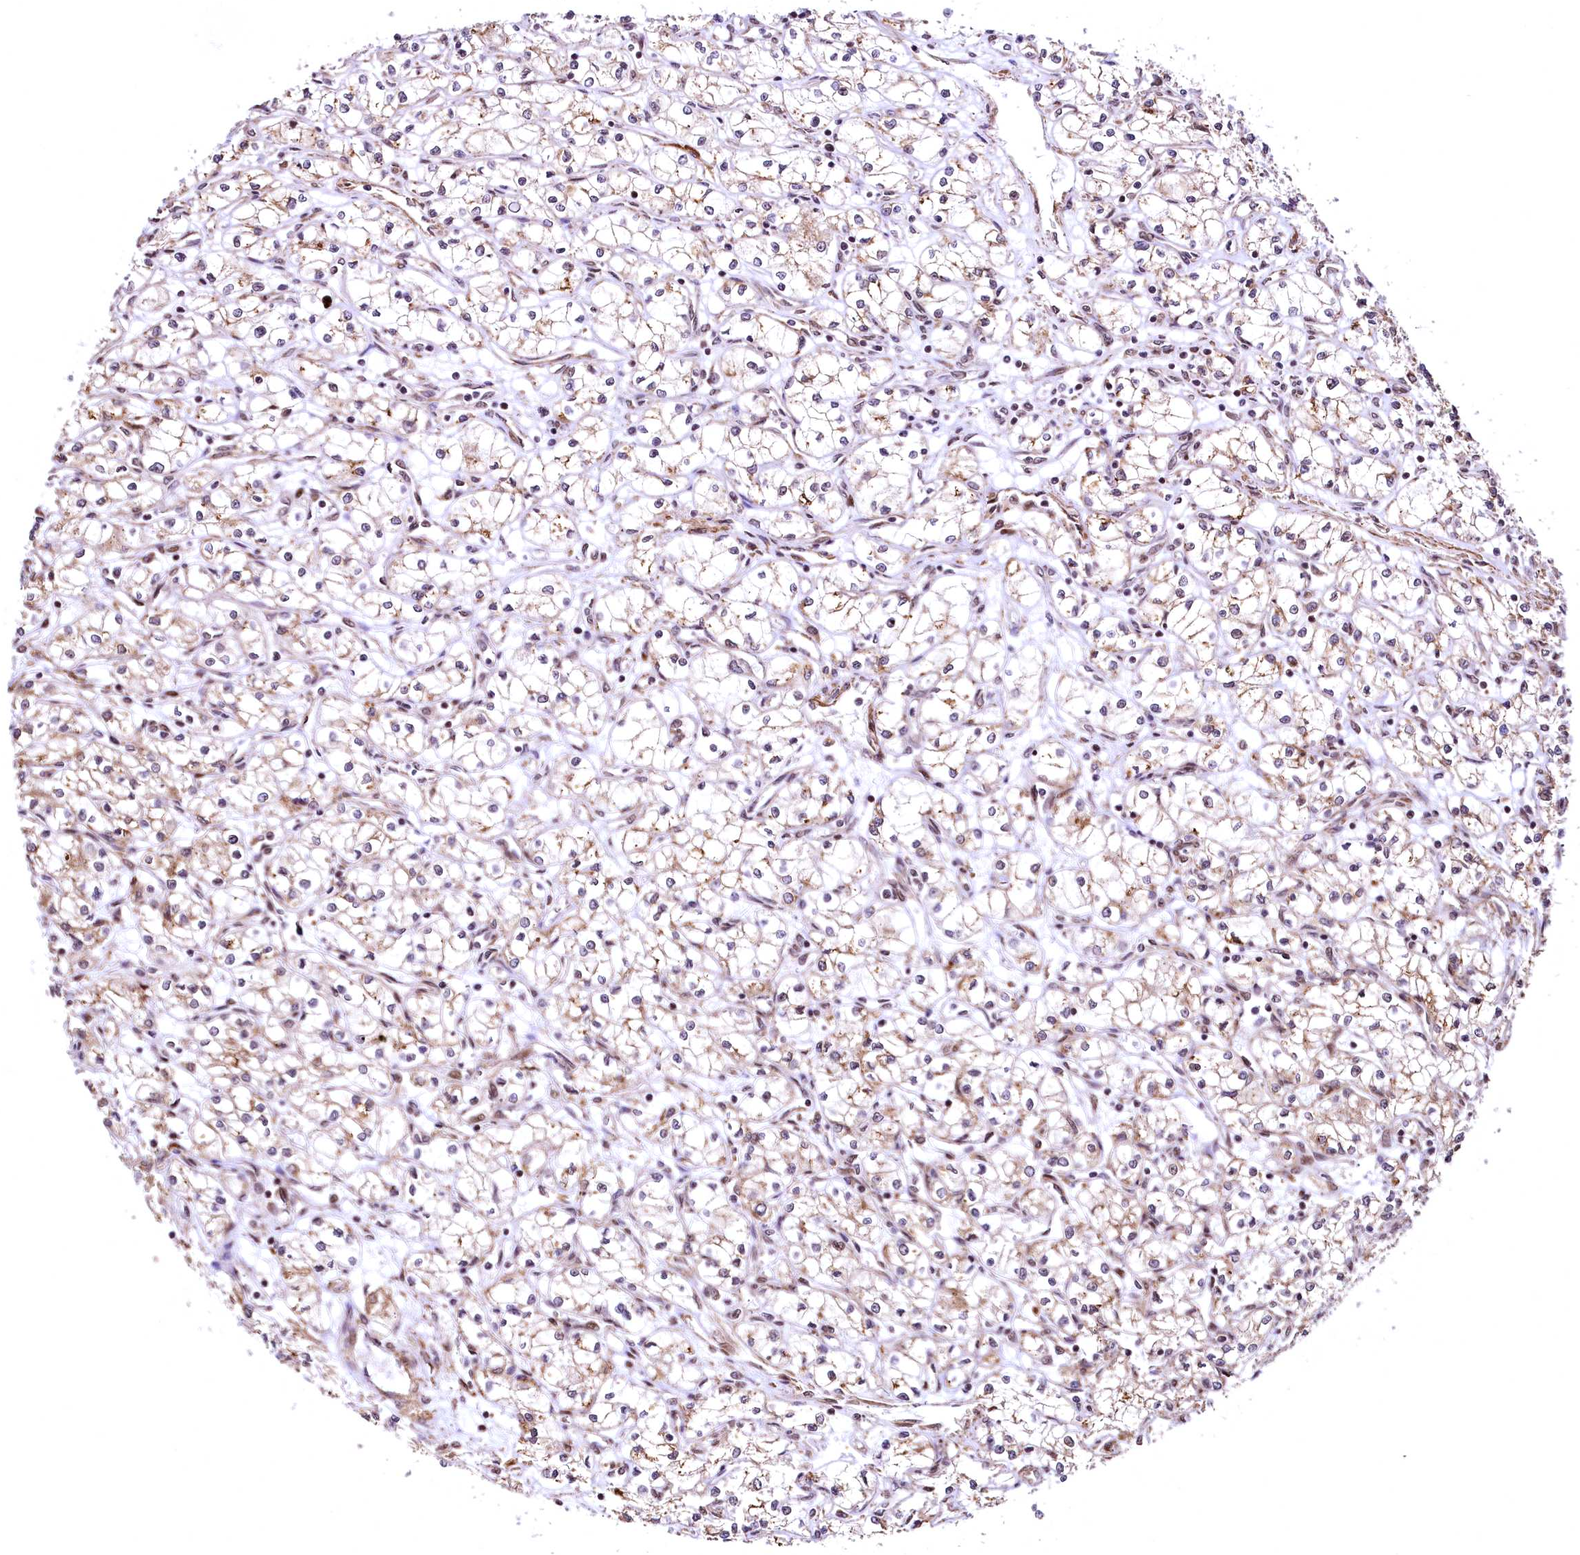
{"staining": {"intensity": "moderate", "quantity": "<25%", "location": "cytoplasmic/membranous"}, "tissue": "renal cancer", "cell_type": "Tumor cells", "image_type": "cancer", "snomed": [{"axis": "morphology", "description": "Adenocarcinoma, NOS"}, {"axis": "topography", "description": "Kidney"}], "caption": "Human adenocarcinoma (renal) stained for a protein (brown) reveals moderate cytoplasmic/membranous positive expression in approximately <25% of tumor cells.", "gene": "PDS5B", "patient": {"sex": "male", "age": 59}}